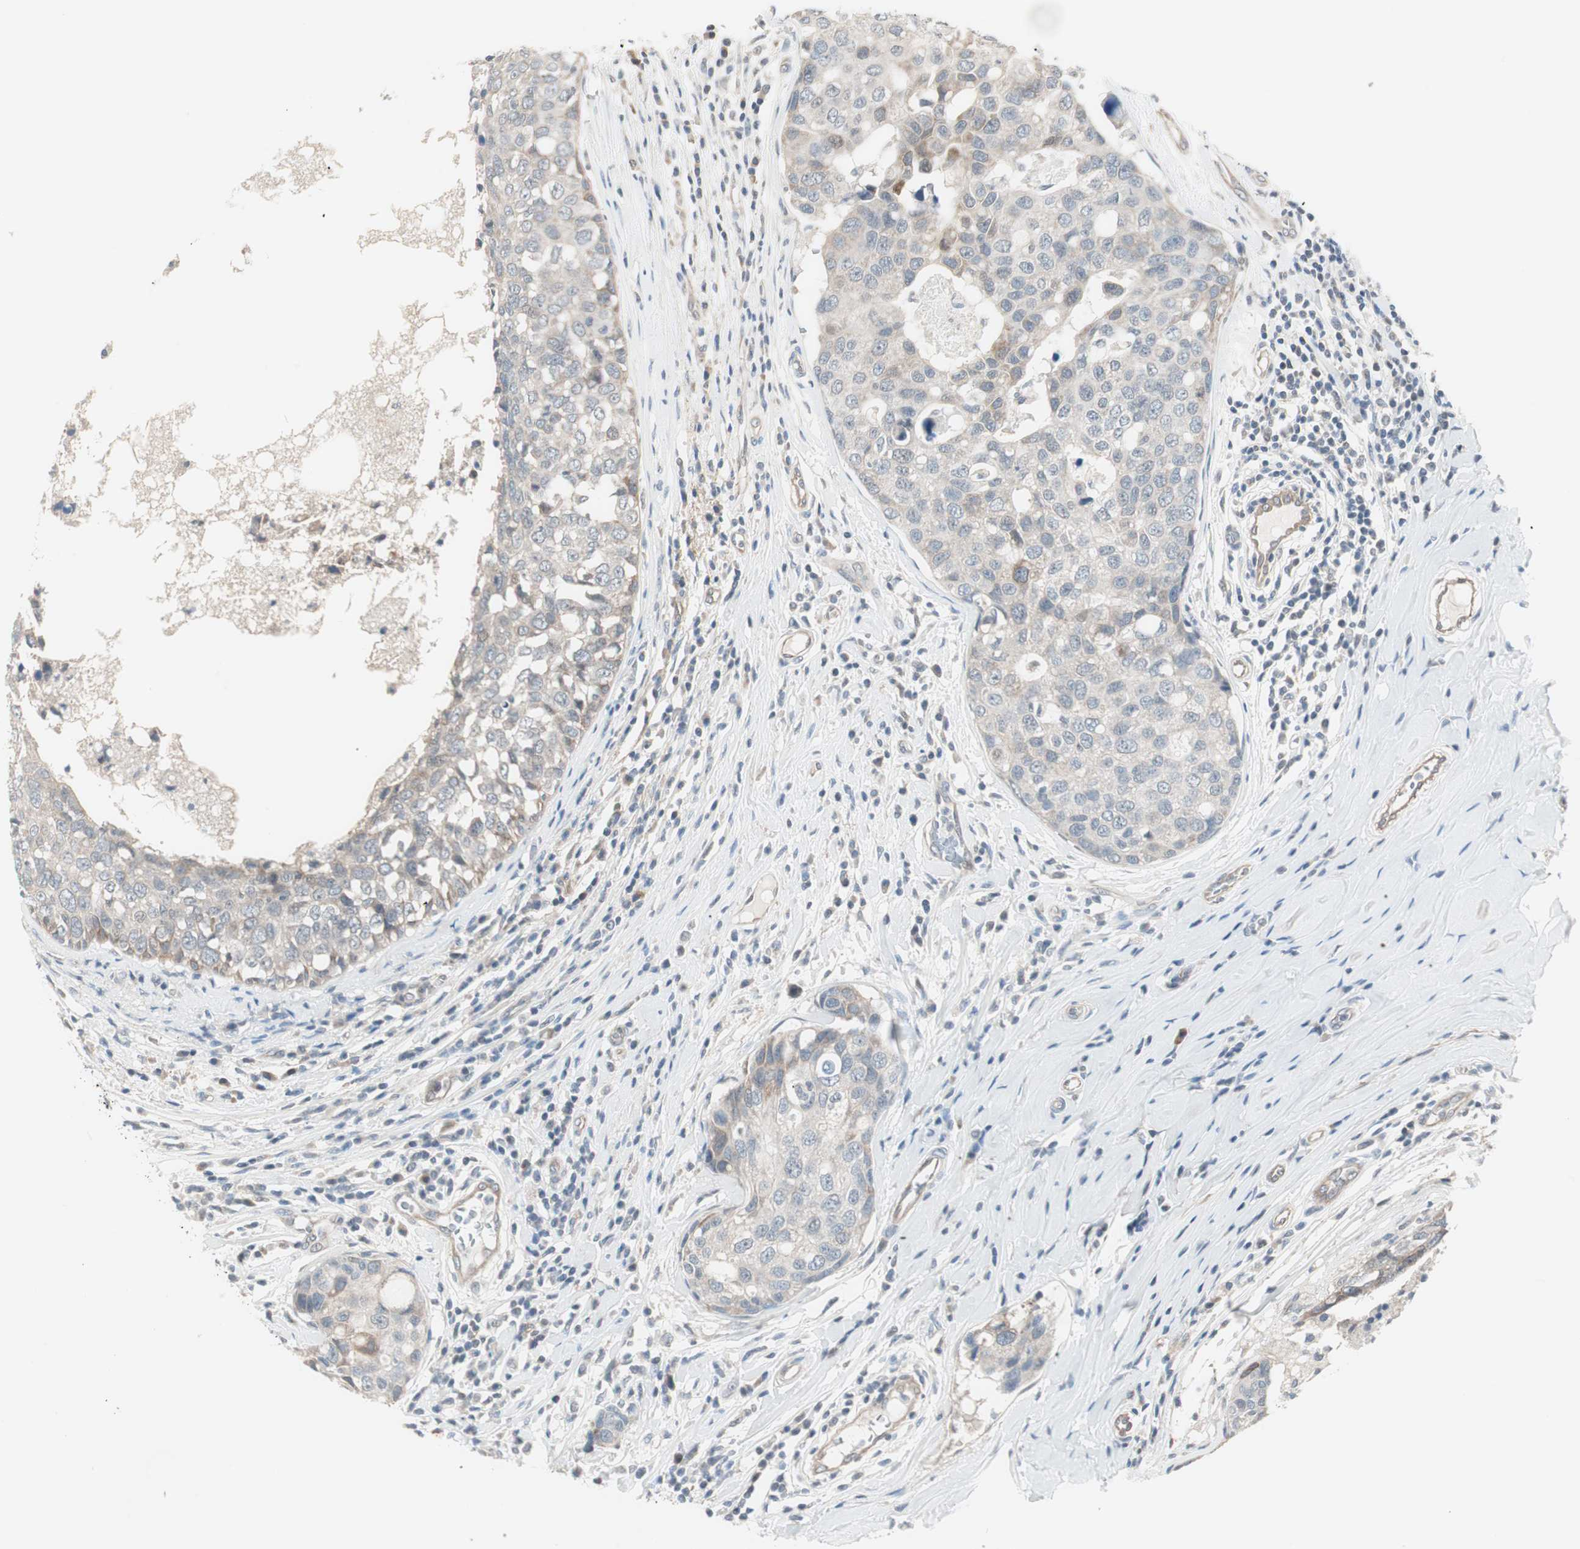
{"staining": {"intensity": "weak", "quantity": "<25%", "location": "cytoplasmic/membranous"}, "tissue": "breast cancer", "cell_type": "Tumor cells", "image_type": "cancer", "snomed": [{"axis": "morphology", "description": "Duct carcinoma"}, {"axis": "topography", "description": "Breast"}], "caption": "This image is of infiltrating ductal carcinoma (breast) stained with immunohistochemistry (IHC) to label a protein in brown with the nuclei are counter-stained blue. There is no staining in tumor cells.", "gene": "ITGB4", "patient": {"sex": "female", "age": 27}}